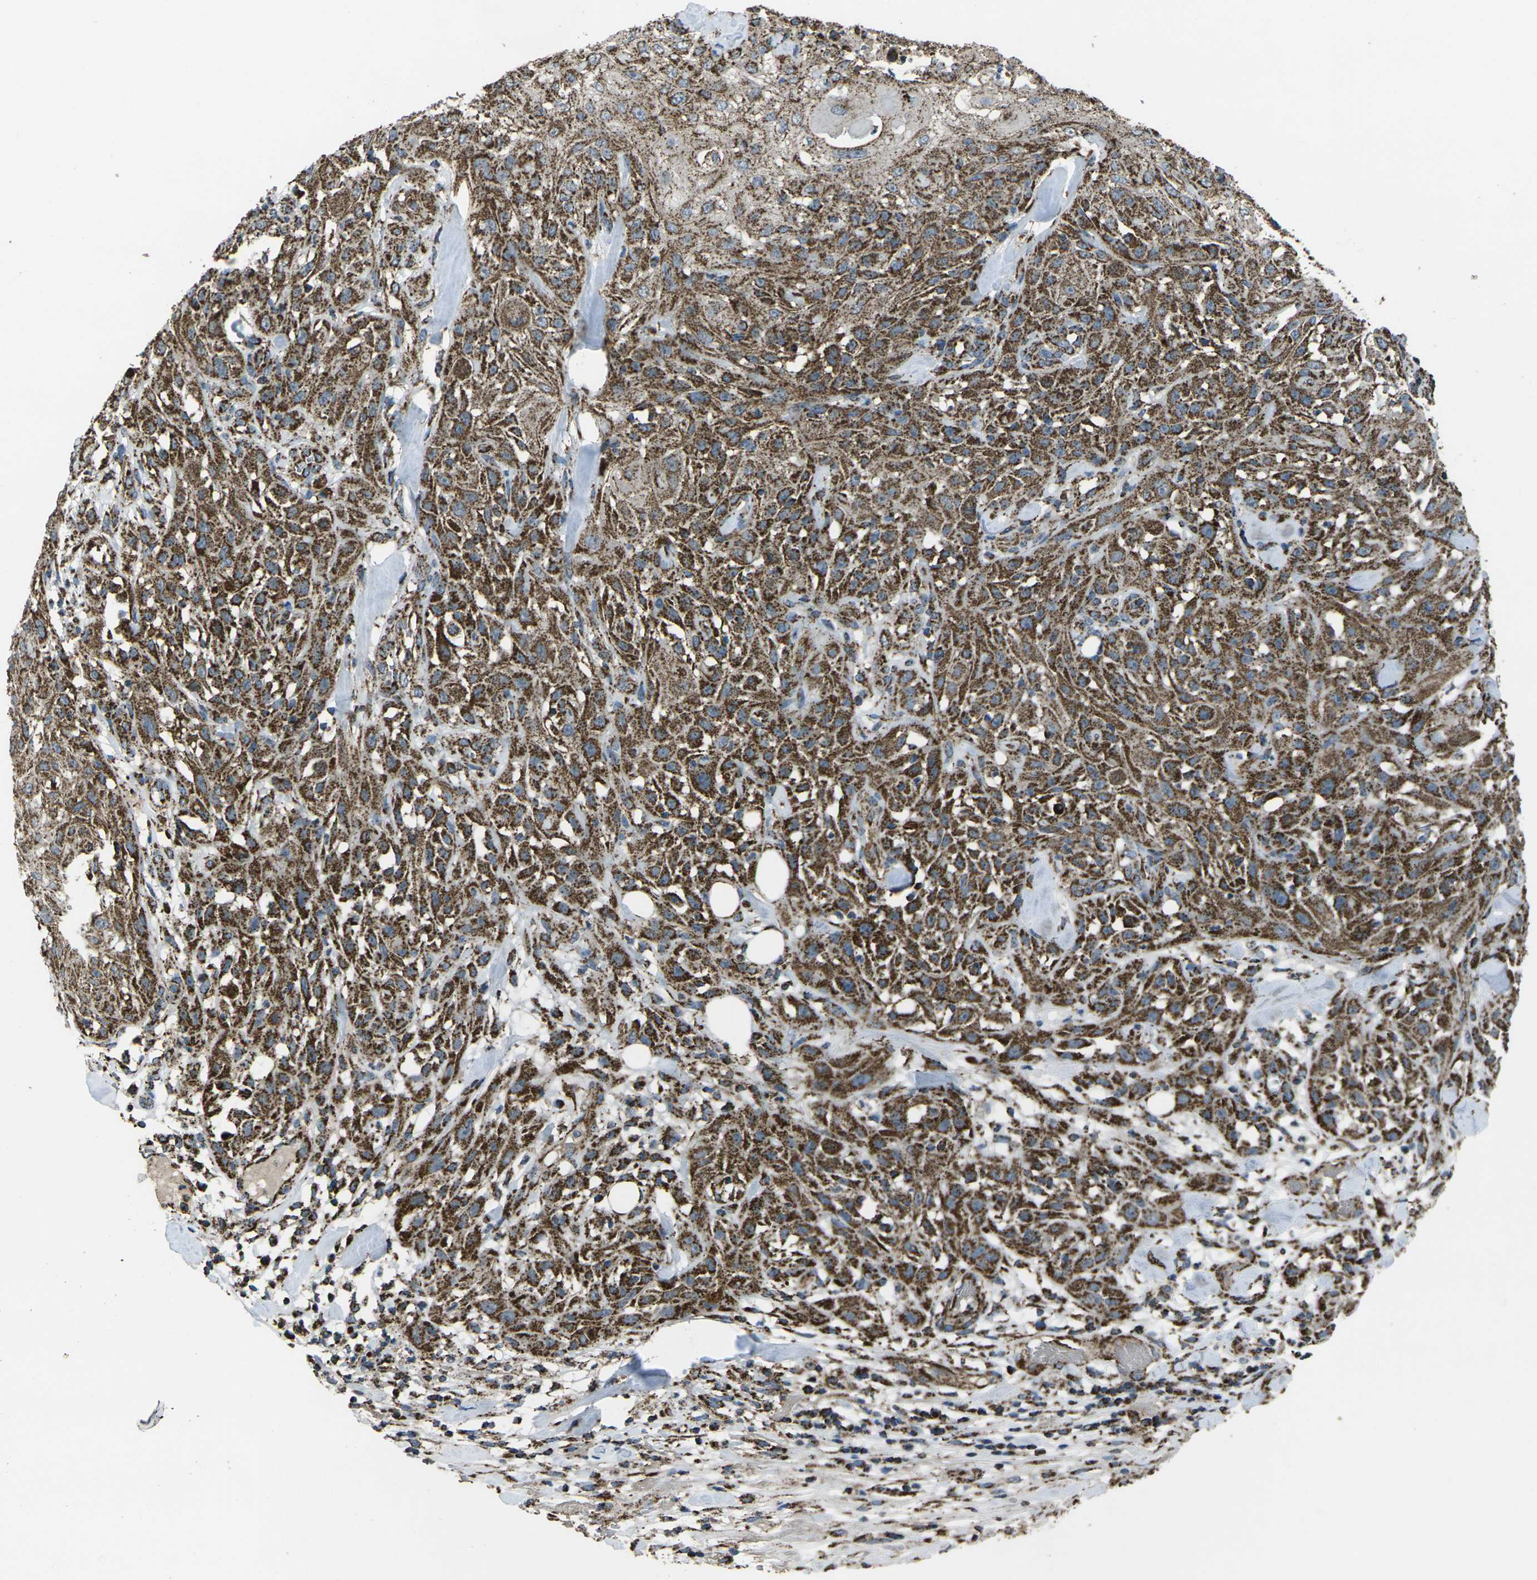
{"staining": {"intensity": "strong", "quantity": ">75%", "location": "cytoplasmic/membranous"}, "tissue": "skin cancer", "cell_type": "Tumor cells", "image_type": "cancer", "snomed": [{"axis": "morphology", "description": "Squamous cell carcinoma, NOS"}, {"axis": "topography", "description": "Skin"}], "caption": "Brown immunohistochemical staining in human skin squamous cell carcinoma demonstrates strong cytoplasmic/membranous expression in approximately >75% of tumor cells. (DAB IHC with brightfield microscopy, high magnification).", "gene": "KLHL5", "patient": {"sex": "male", "age": 75}}